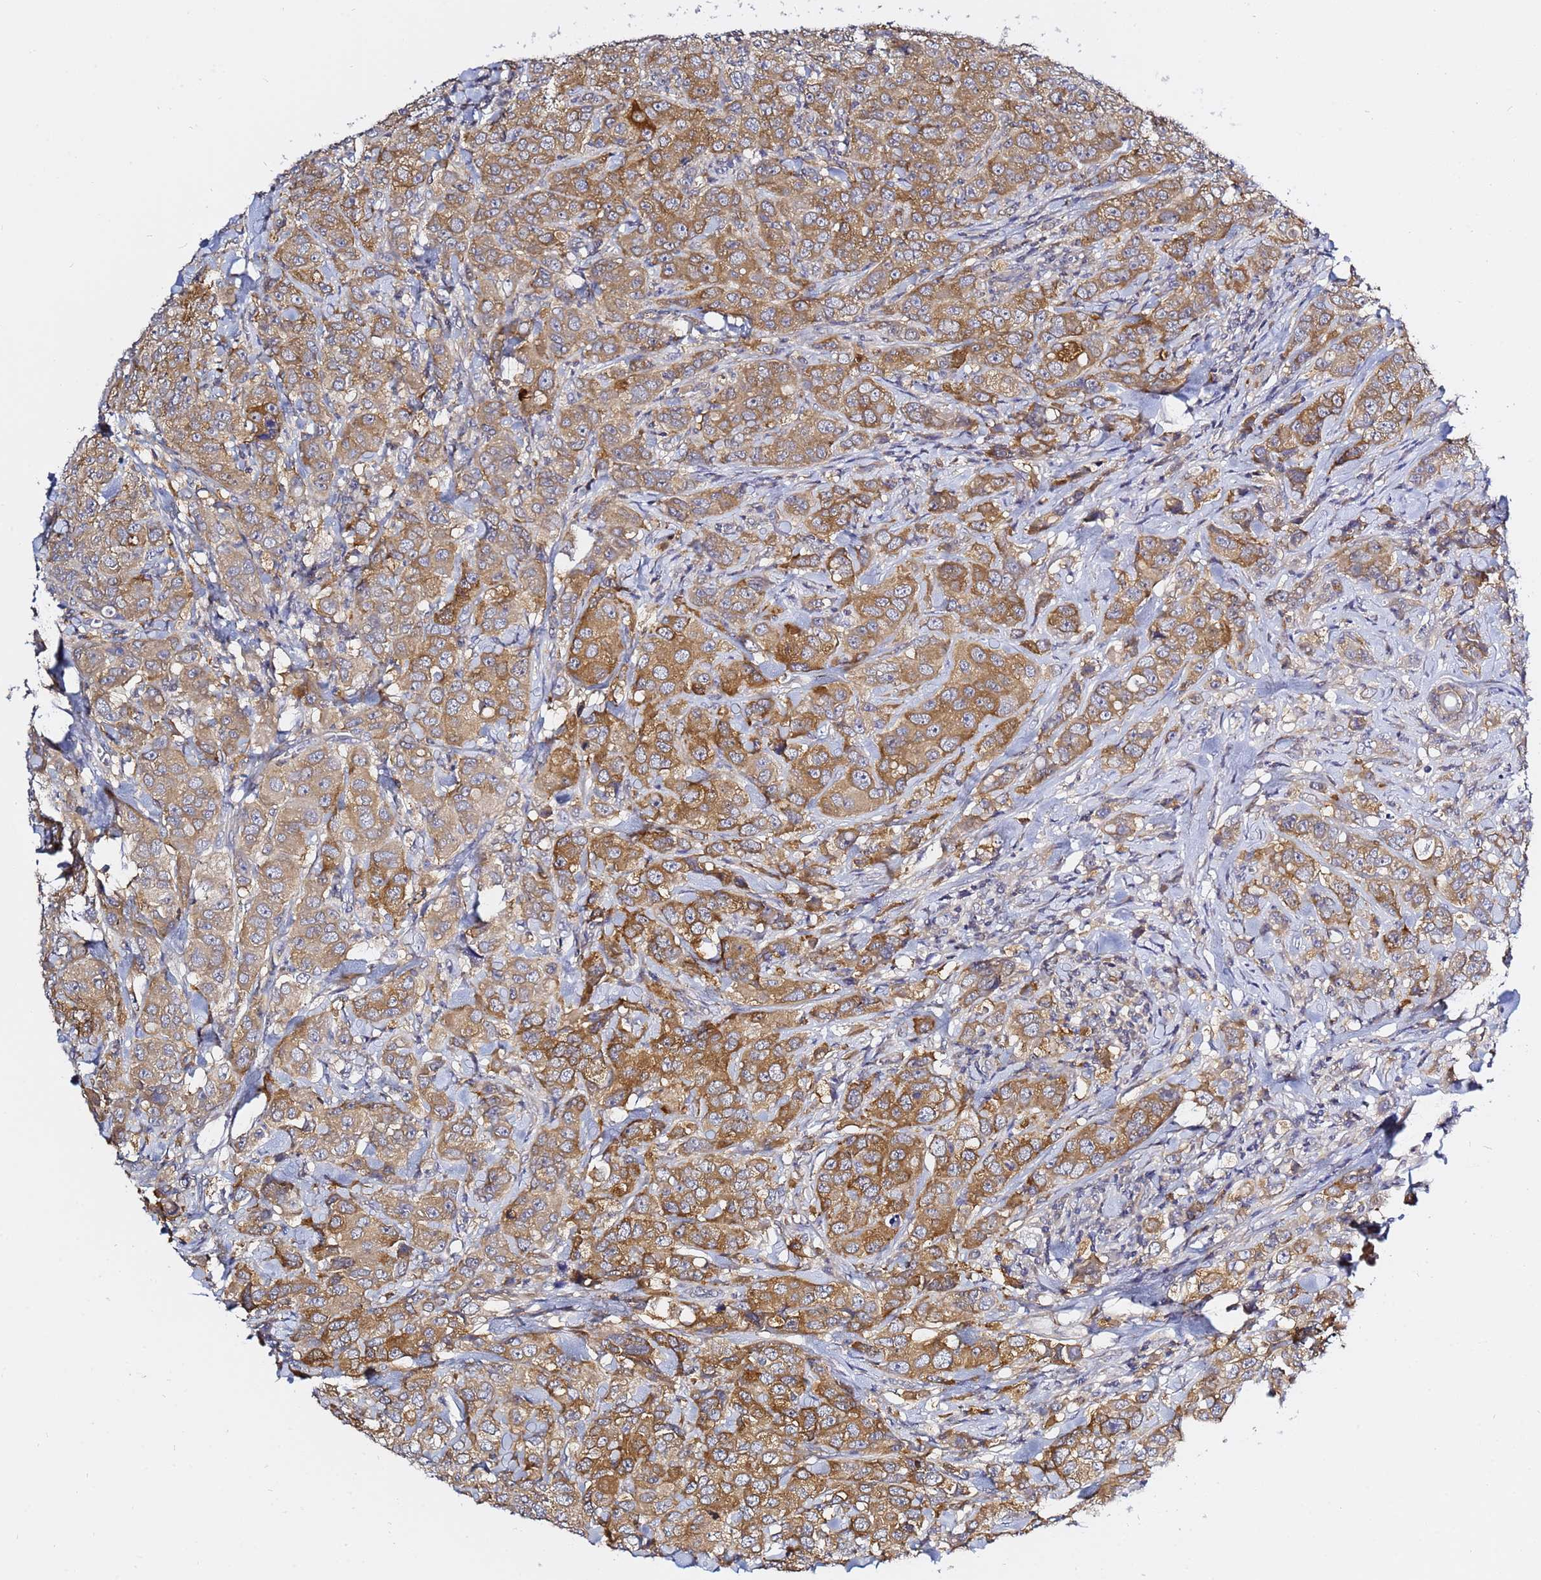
{"staining": {"intensity": "moderate", "quantity": ">75%", "location": "cytoplasmic/membranous"}, "tissue": "breast cancer", "cell_type": "Tumor cells", "image_type": "cancer", "snomed": [{"axis": "morphology", "description": "Duct carcinoma"}, {"axis": "topography", "description": "Breast"}], "caption": "This photomicrograph shows immunohistochemistry staining of human breast intraductal carcinoma, with medium moderate cytoplasmic/membranous staining in about >75% of tumor cells.", "gene": "LENG1", "patient": {"sex": "female", "age": 43}}